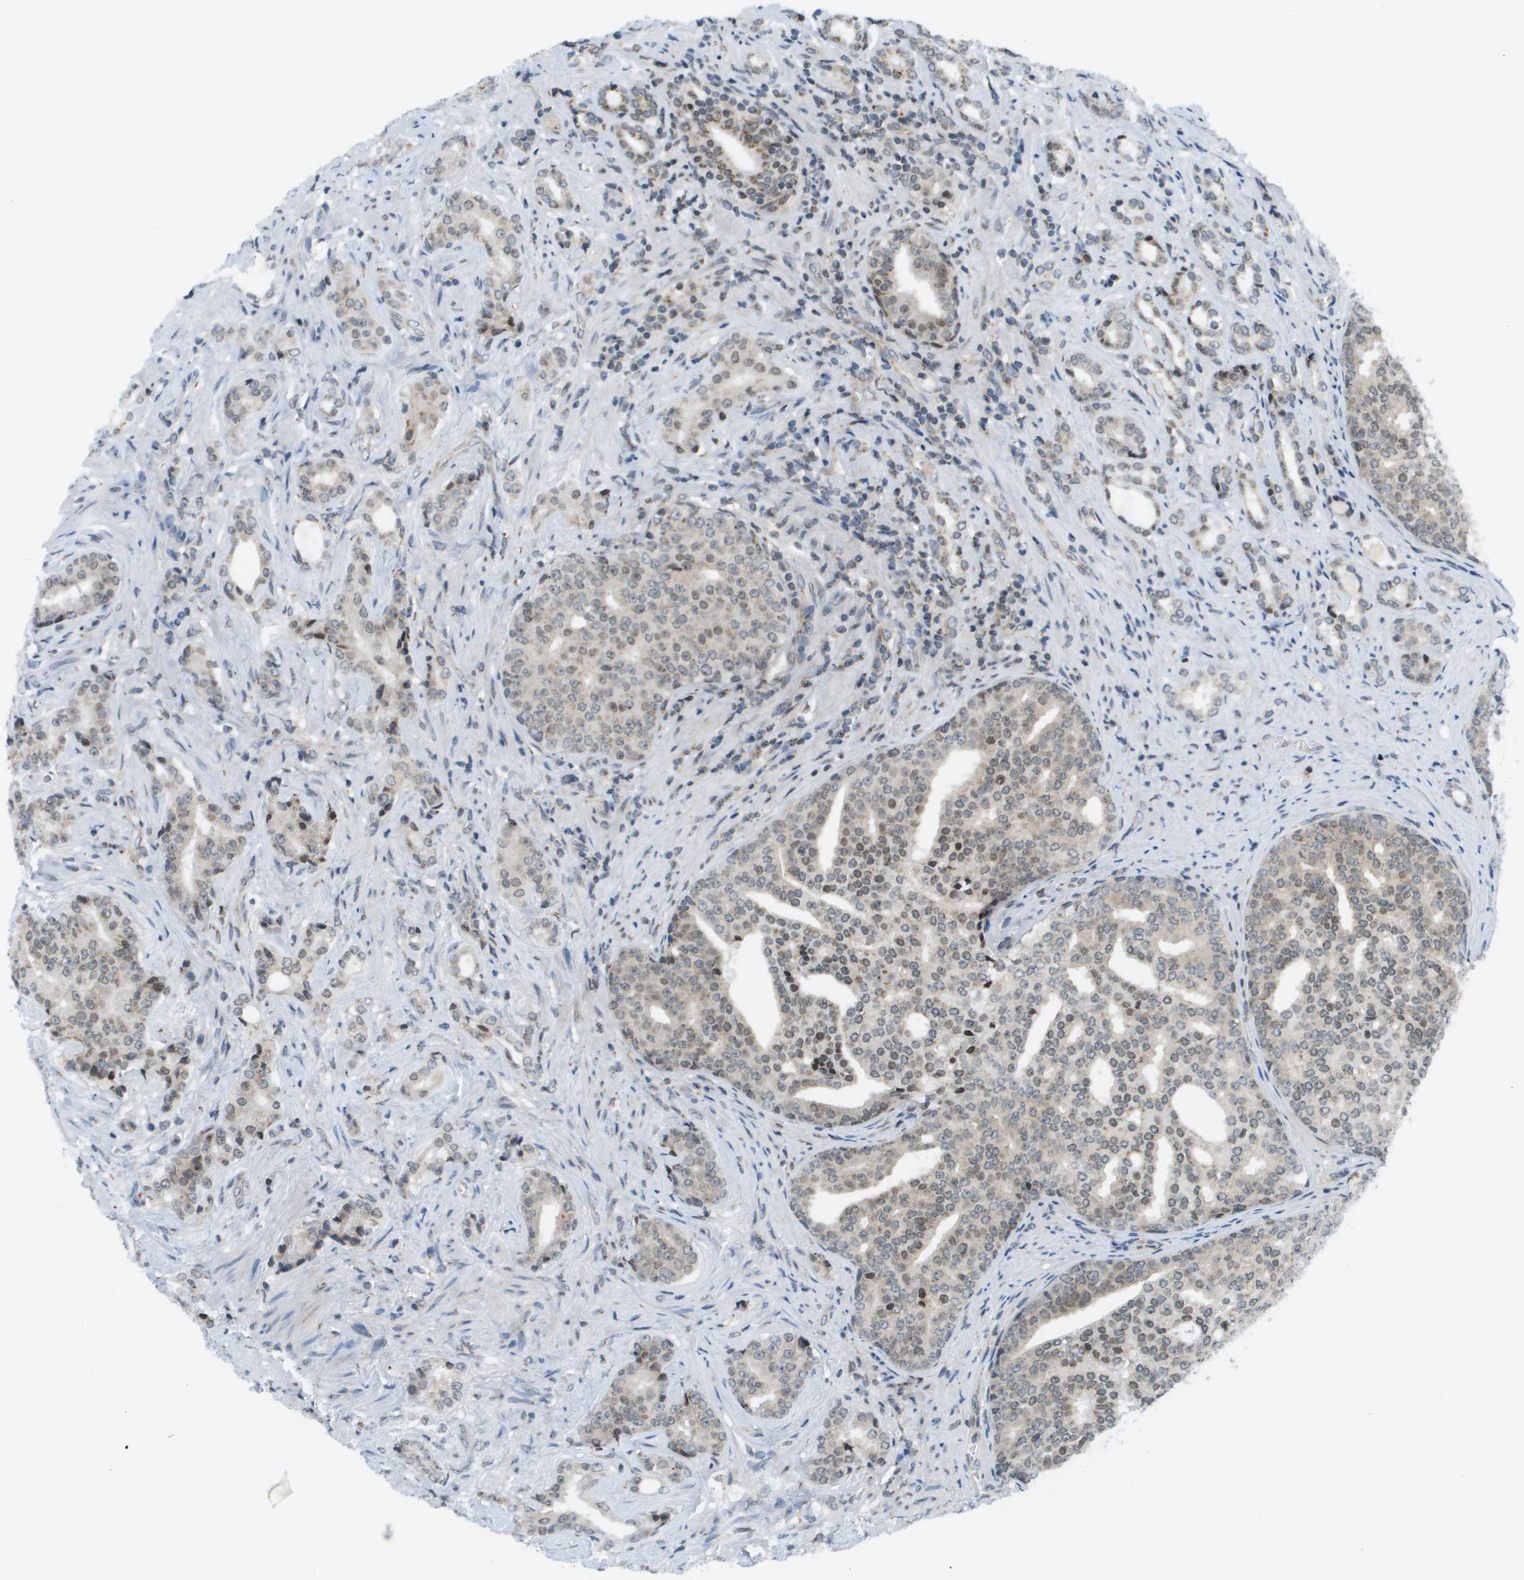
{"staining": {"intensity": "moderate", "quantity": "25%-75%", "location": "cytoplasmic/membranous,nuclear"}, "tissue": "prostate cancer", "cell_type": "Tumor cells", "image_type": "cancer", "snomed": [{"axis": "morphology", "description": "Adenocarcinoma, High grade"}, {"axis": "topography", "description": "Prostate"}], "caption": "Immunohistochemical staining of human high-grade adenocarcinoma (prostate) demonstrates medium levels of moderate cytoplasmic/membranous and nuclear staining in about 25%-75% of tumor cells.", "gene": "EVC", "patient": {"sex": "male", "age": 71}}